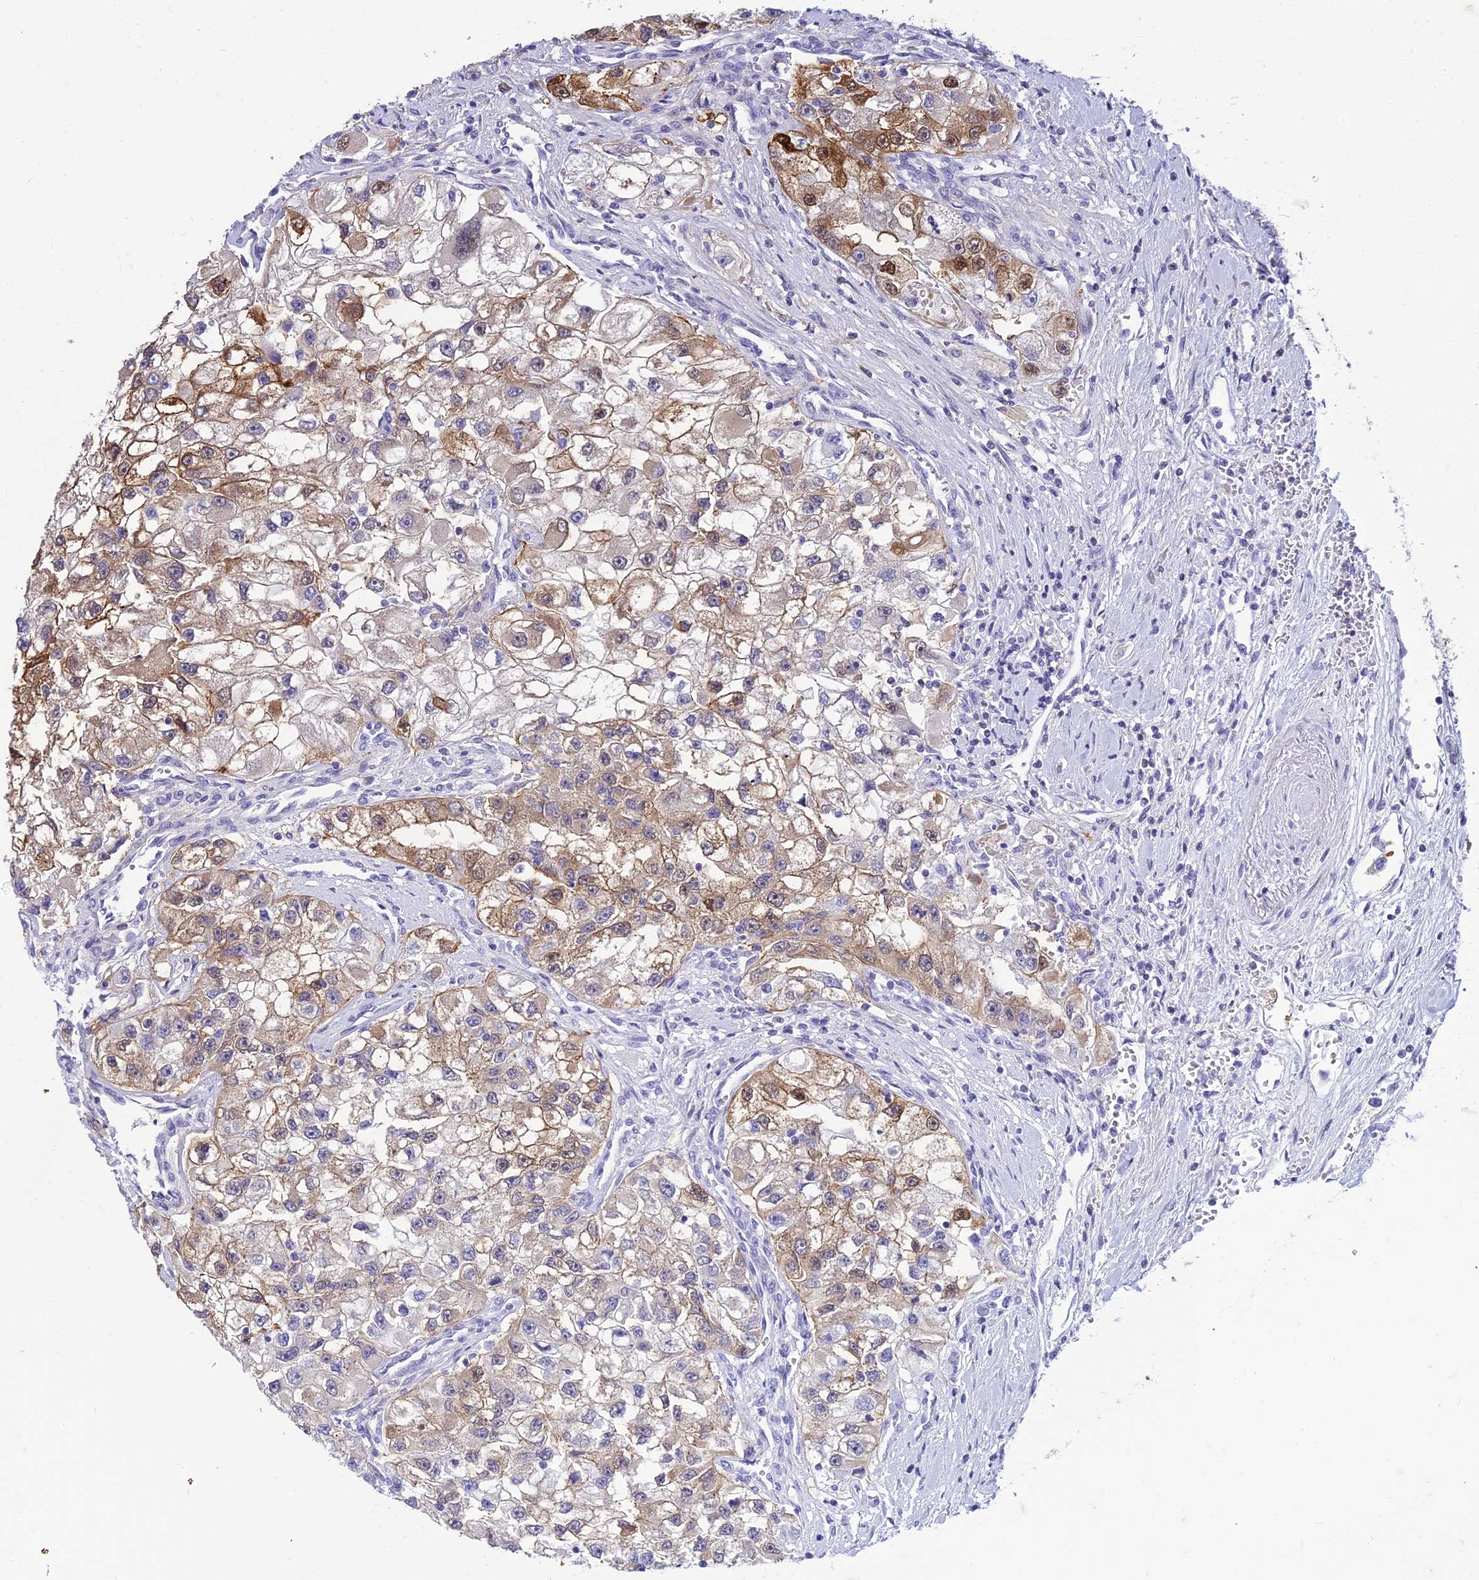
{"staining": {"intensity": "moderate", "quantity": ">75%", "location": "cytoplasmic/membranous,nuclear"}, "tissue": "renal cancer", "cell_type": "Tumor cells", "image_type": "cancer", "snomed": [{"axis": "morphology", "description": "Adenocarcinoma, NOS"}, {"axis": "topography", "description": "Kidney"}], "caption": "Renal adenocarcinoma stained for a protein exhibits moderate cytoplasmic/membranous and nuclear positivity in tumor cells.", "gene": "ZMIZ1", "patient": {"sex": "male", "age": 63}}